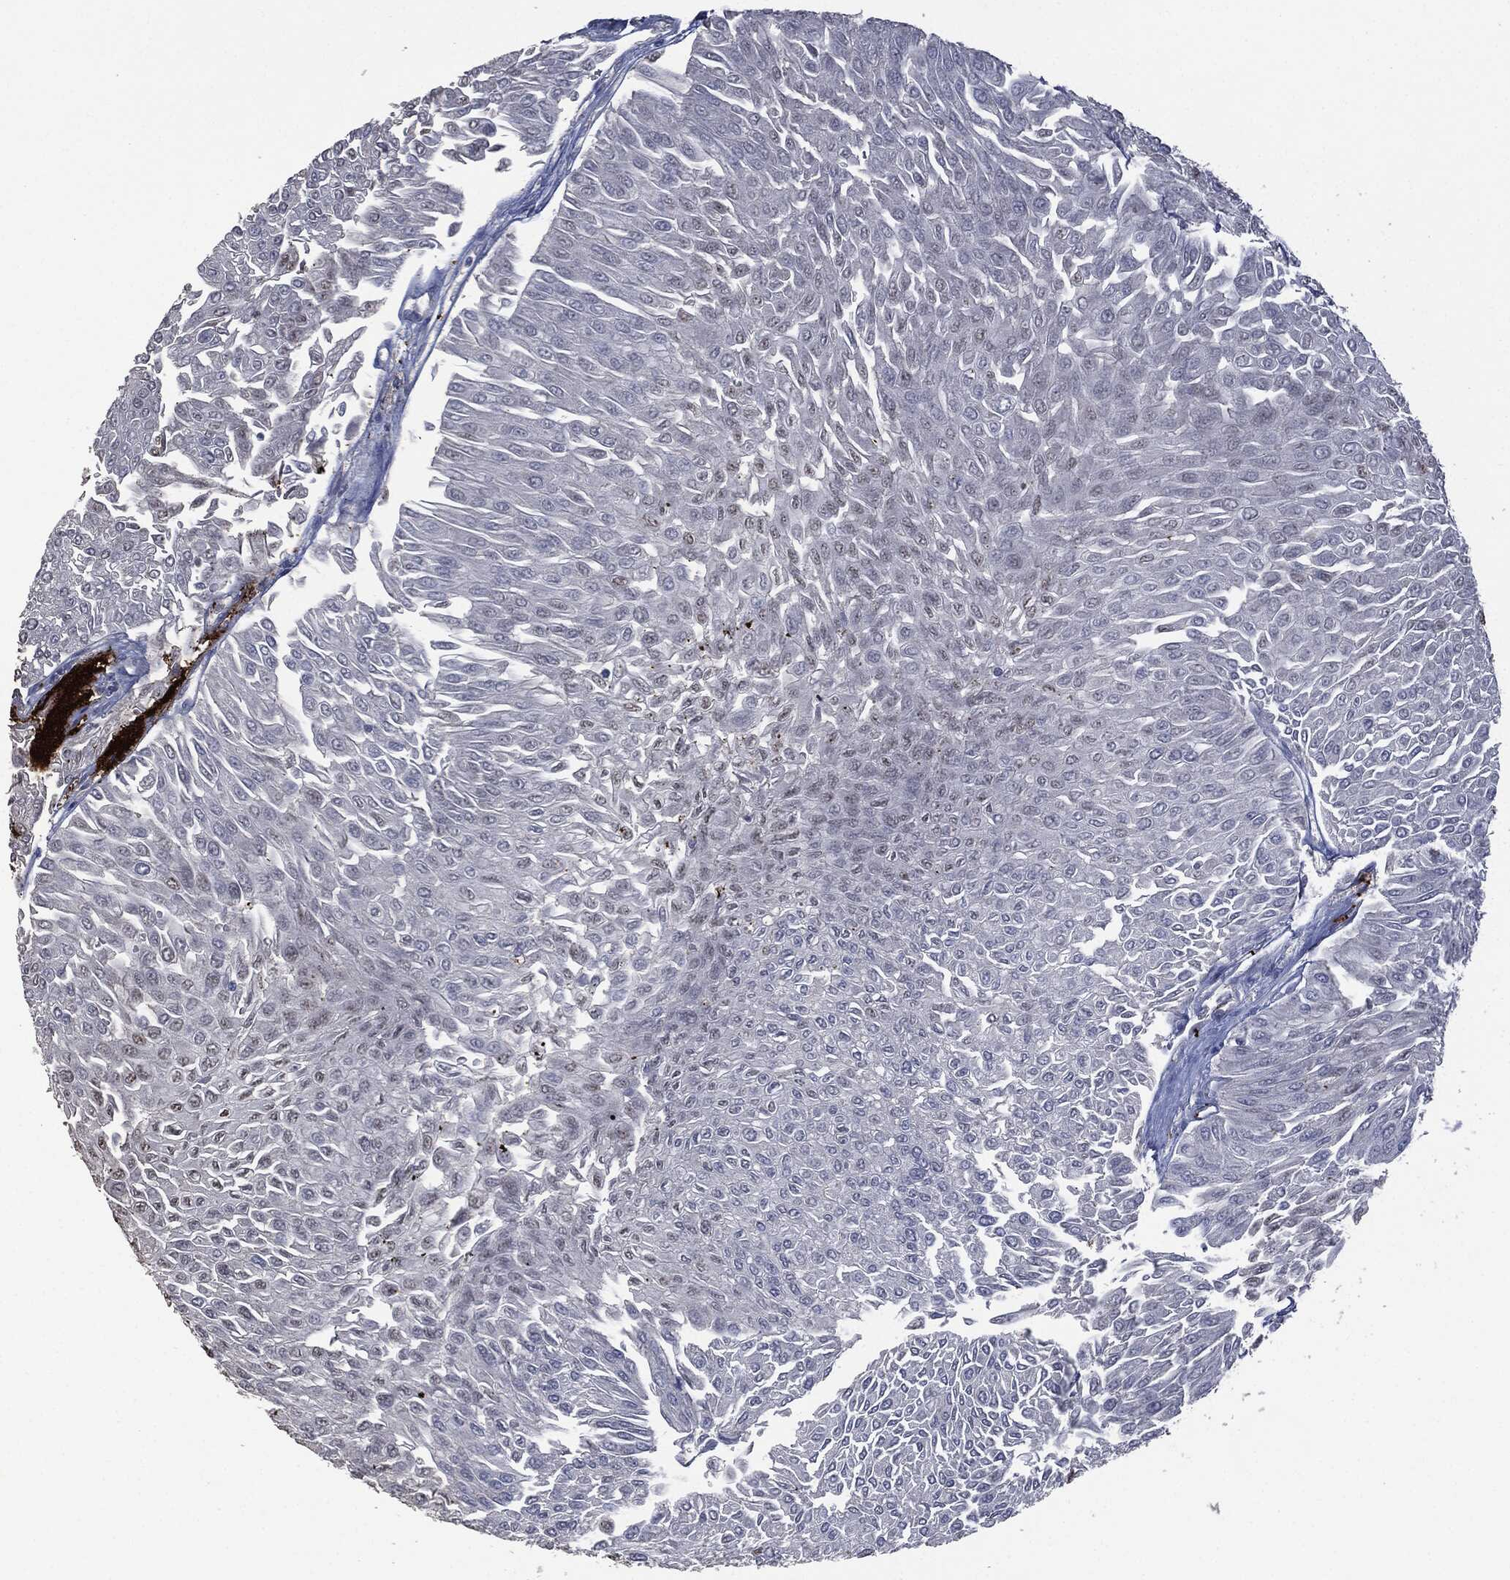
{"staining": {"intensity": "negative", "quantity": "none", "location": "none"}, "tissue": "urothelial cancer", "cell_type": "Tumor cells", "image_type": "cancer", "snomed": [{"axis": "morphology", "description": "Urothelial carcinoma, Low grade"}, {"axis": "topography", "description": "Urinary bladder"}], "caption": "High power microscopy micrograph of an IHC photomicrograph of urothelial carcinoma (low-grade), revealing no significant positivity in tumor cells.", "gene": "CD33", "patient": {"sex": "male", "age": 67}}